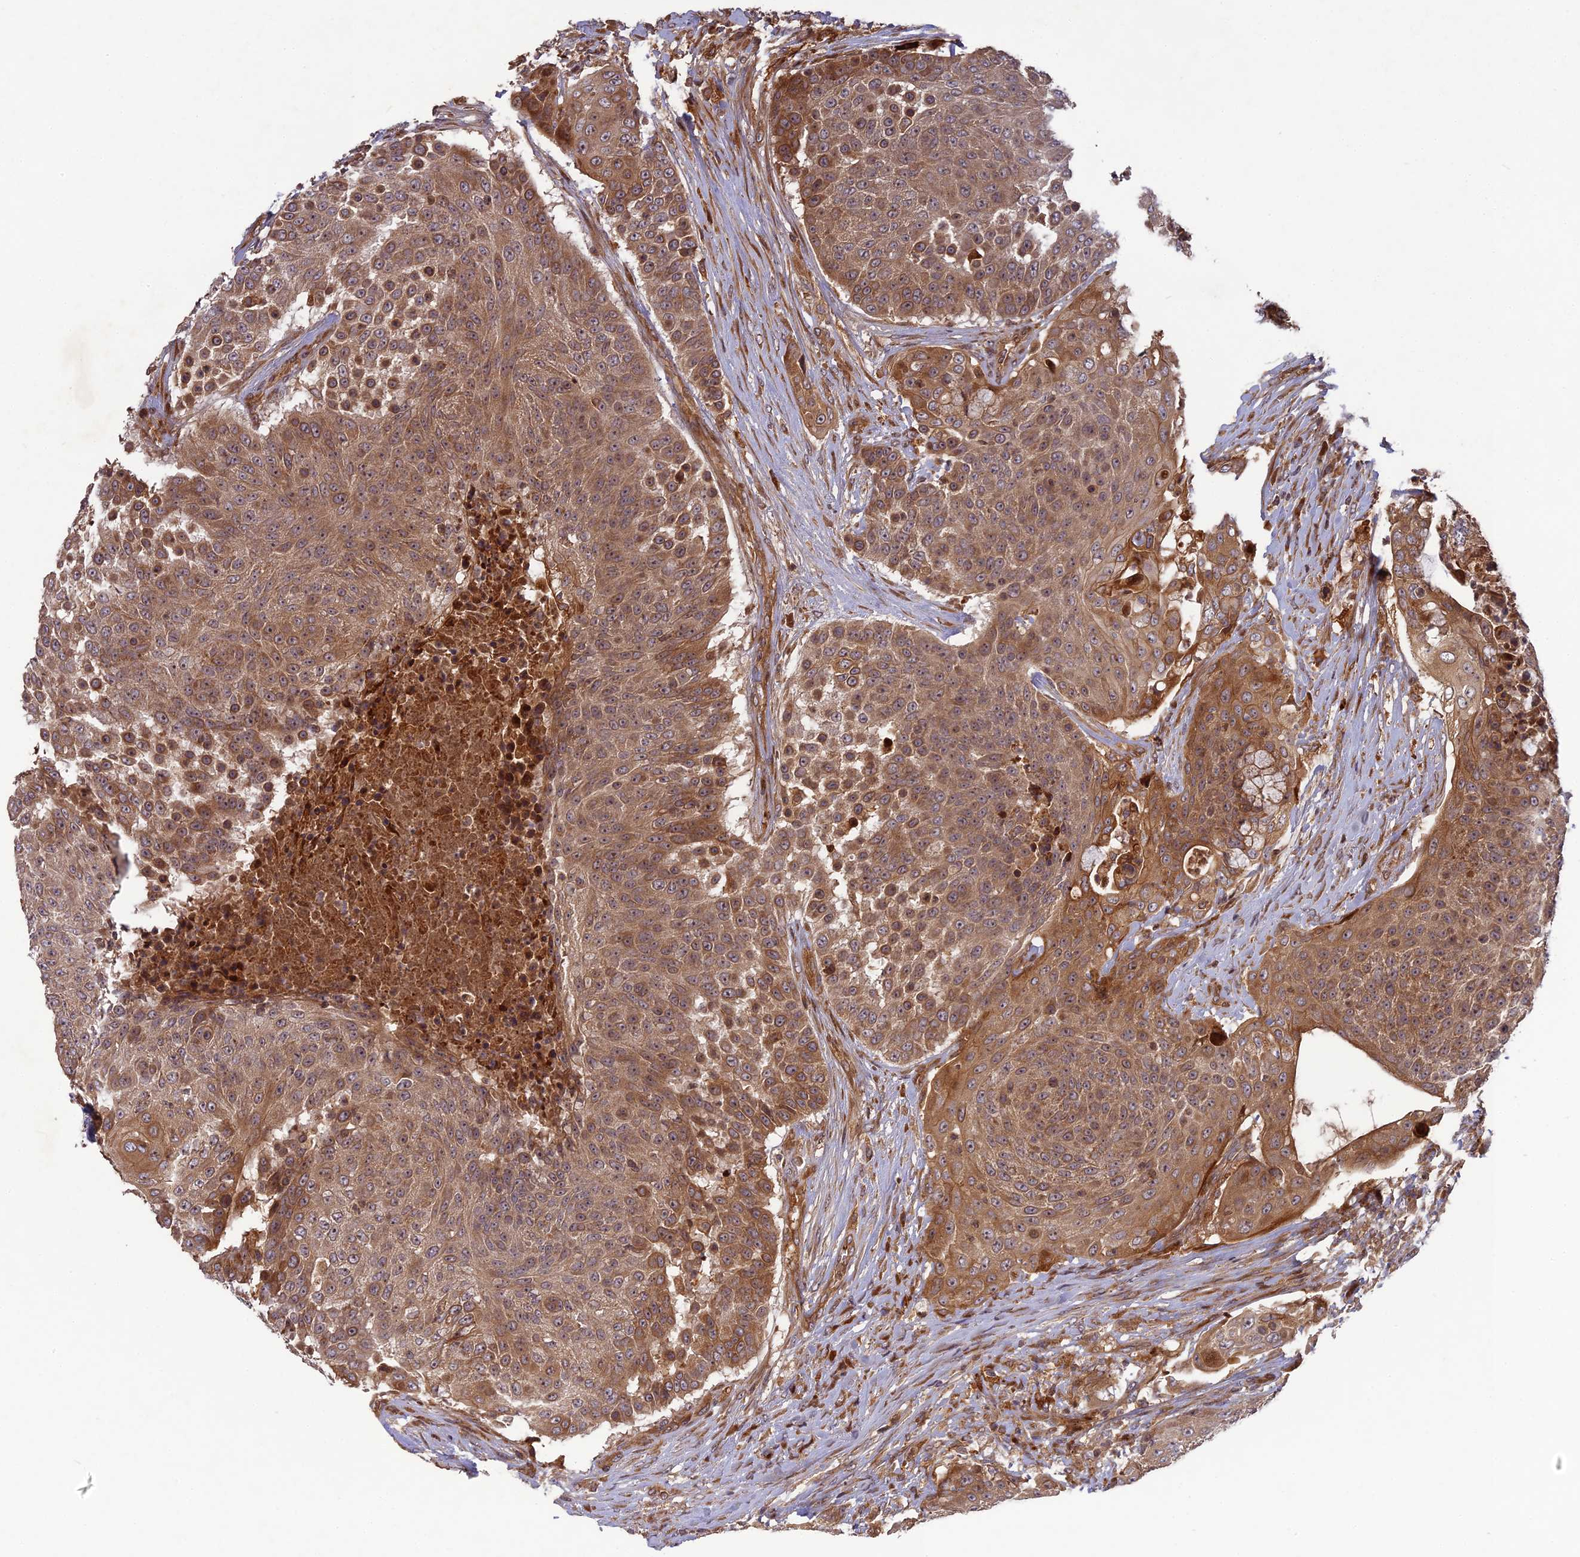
{"staining": {"intensity": "moderate", "quantity": ">75%", "location": "cytoplasmic/membranous"}, "tissue": "urothelial cancer", "cell_type": "Tumor cells", "image_type": "cancer", "snomed": [{"axis": "morphology", "description": "Urothelial carcinoma, High grade"}, {"axis": "topography", "description": "Urinary bladder"}], "caption": "There is medium levels of moderate cytoplasmic/membranous expression in tumor cells of urothelial cancer, as demonstrated by immunohistochemical staining (brown color).", "gene": "TMUB2", "patient": {"sex": "female", "age": 63}}